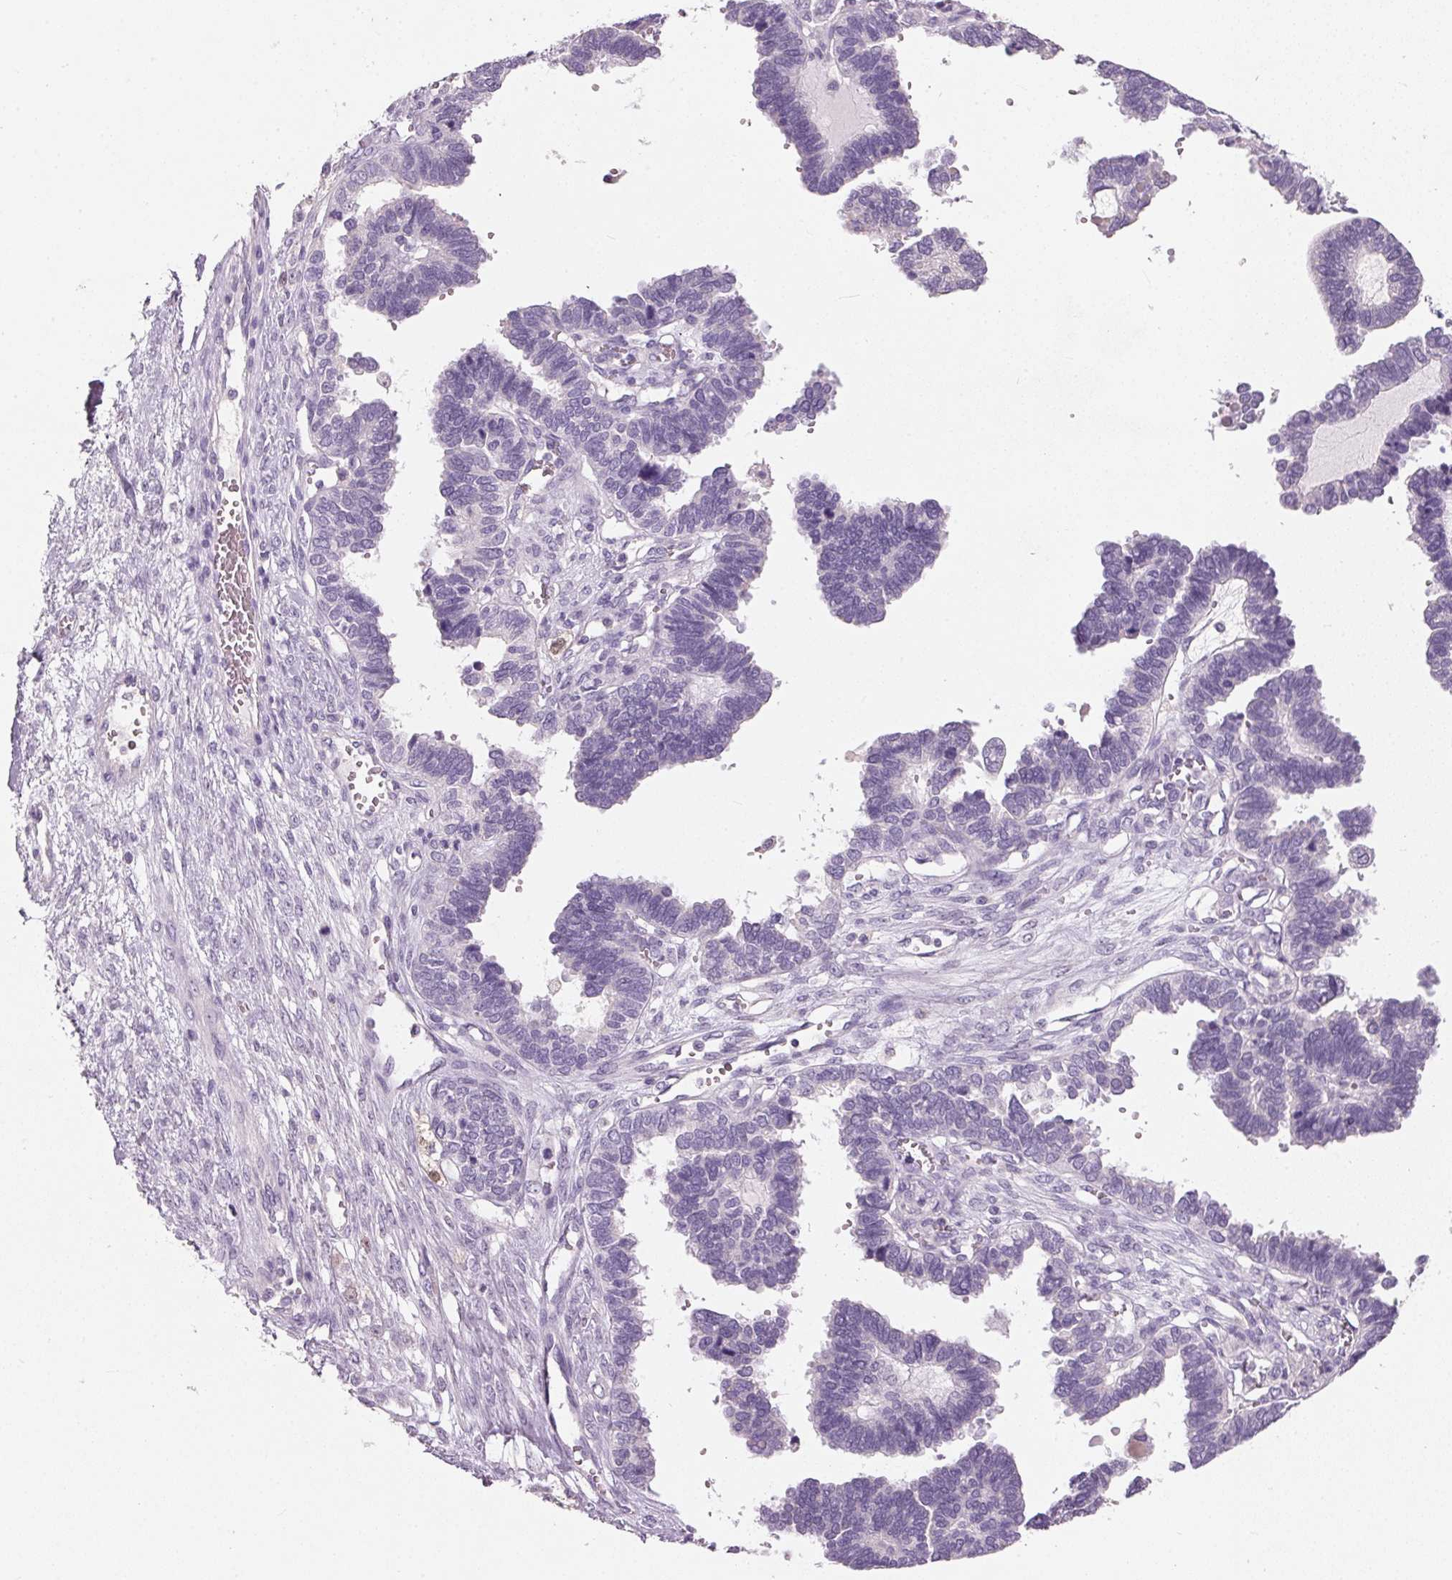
{"staining": {"intensity": "negative", "quantity": "none", "location": "none"}, "tissue": "ovarian cancer", "cell_type": "Tumor cells", "image_type": "cancer", "snomed": [{"axis": "morphology", "description": "Cystadenocarcinoma, serous, NOS"}, {"axis": "topography", "description": "Ovary"}], "caption": "High power microscopy histopathology image of an immunohistochemistry (IHC) micrograph of ovarian cancer, revealing no significant staining in tumor cells. (Immunohistochemistry, brightfield microscopy, high magnification).", "gene": "HSD17B1", "patient": {"sex": "female", "age": 51}}